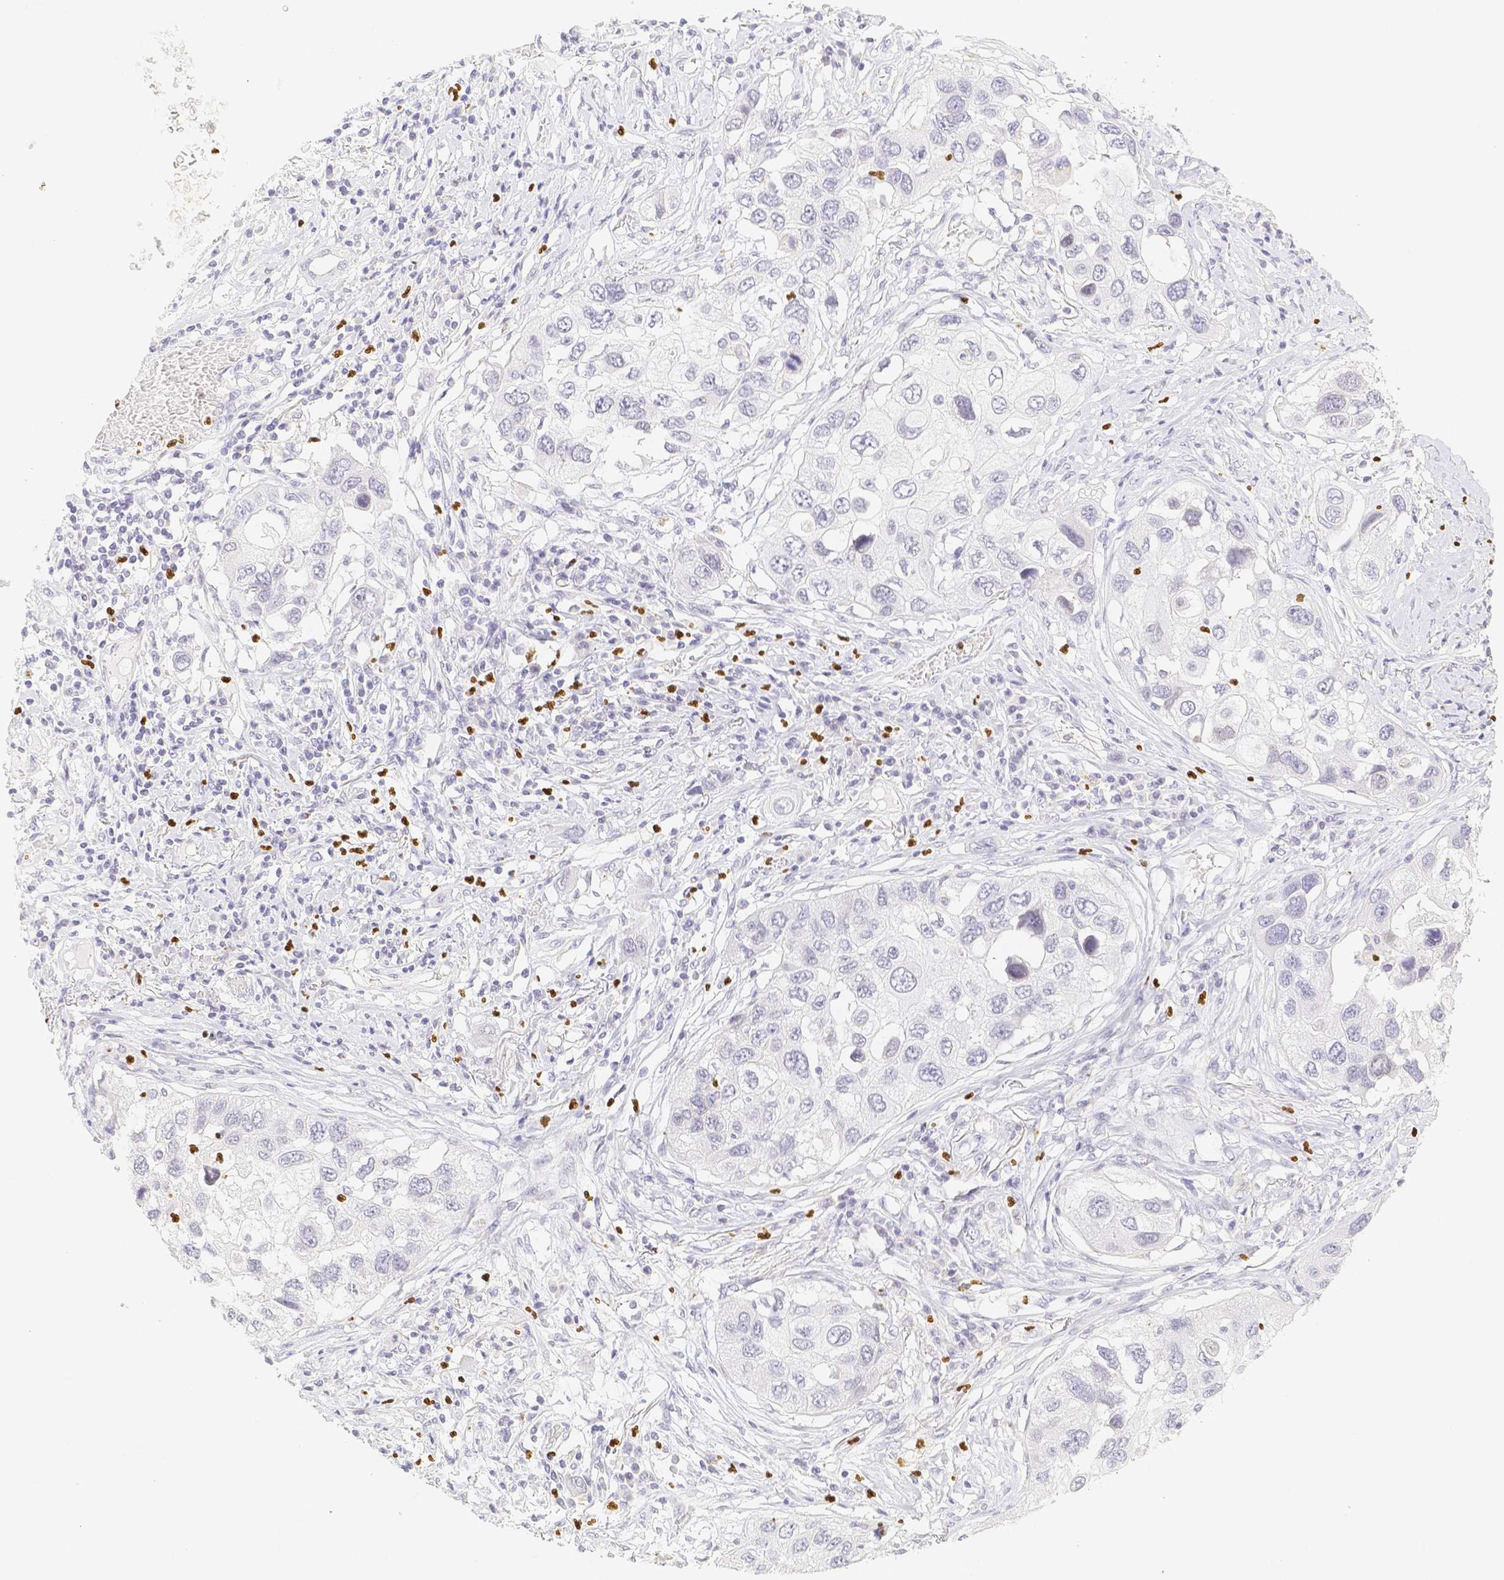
{"staining": {"intensity": "negative", "quantity": "none", "location": "none"}, "tissue": "lung cancer", "cell_type": "Tumor cells", "image_type": "cancer", "snomed": [{"axis": "morphology", "description": "Squamous cell carcinoma, NOS"}, {"axis": "topography", "description": "Lung"}], "caption": "DAB immunohistochemical staining of lung squamous cell carcinoma exhibits no significant positivity in tumor cells. The staining is performed using DAB (3,3'-diaminobenzidine) brown chromogen with nuclei counter-stained in using hematoxylin.", "gene": "PADI4", "patient": {"sex": "male", "age": 71}}